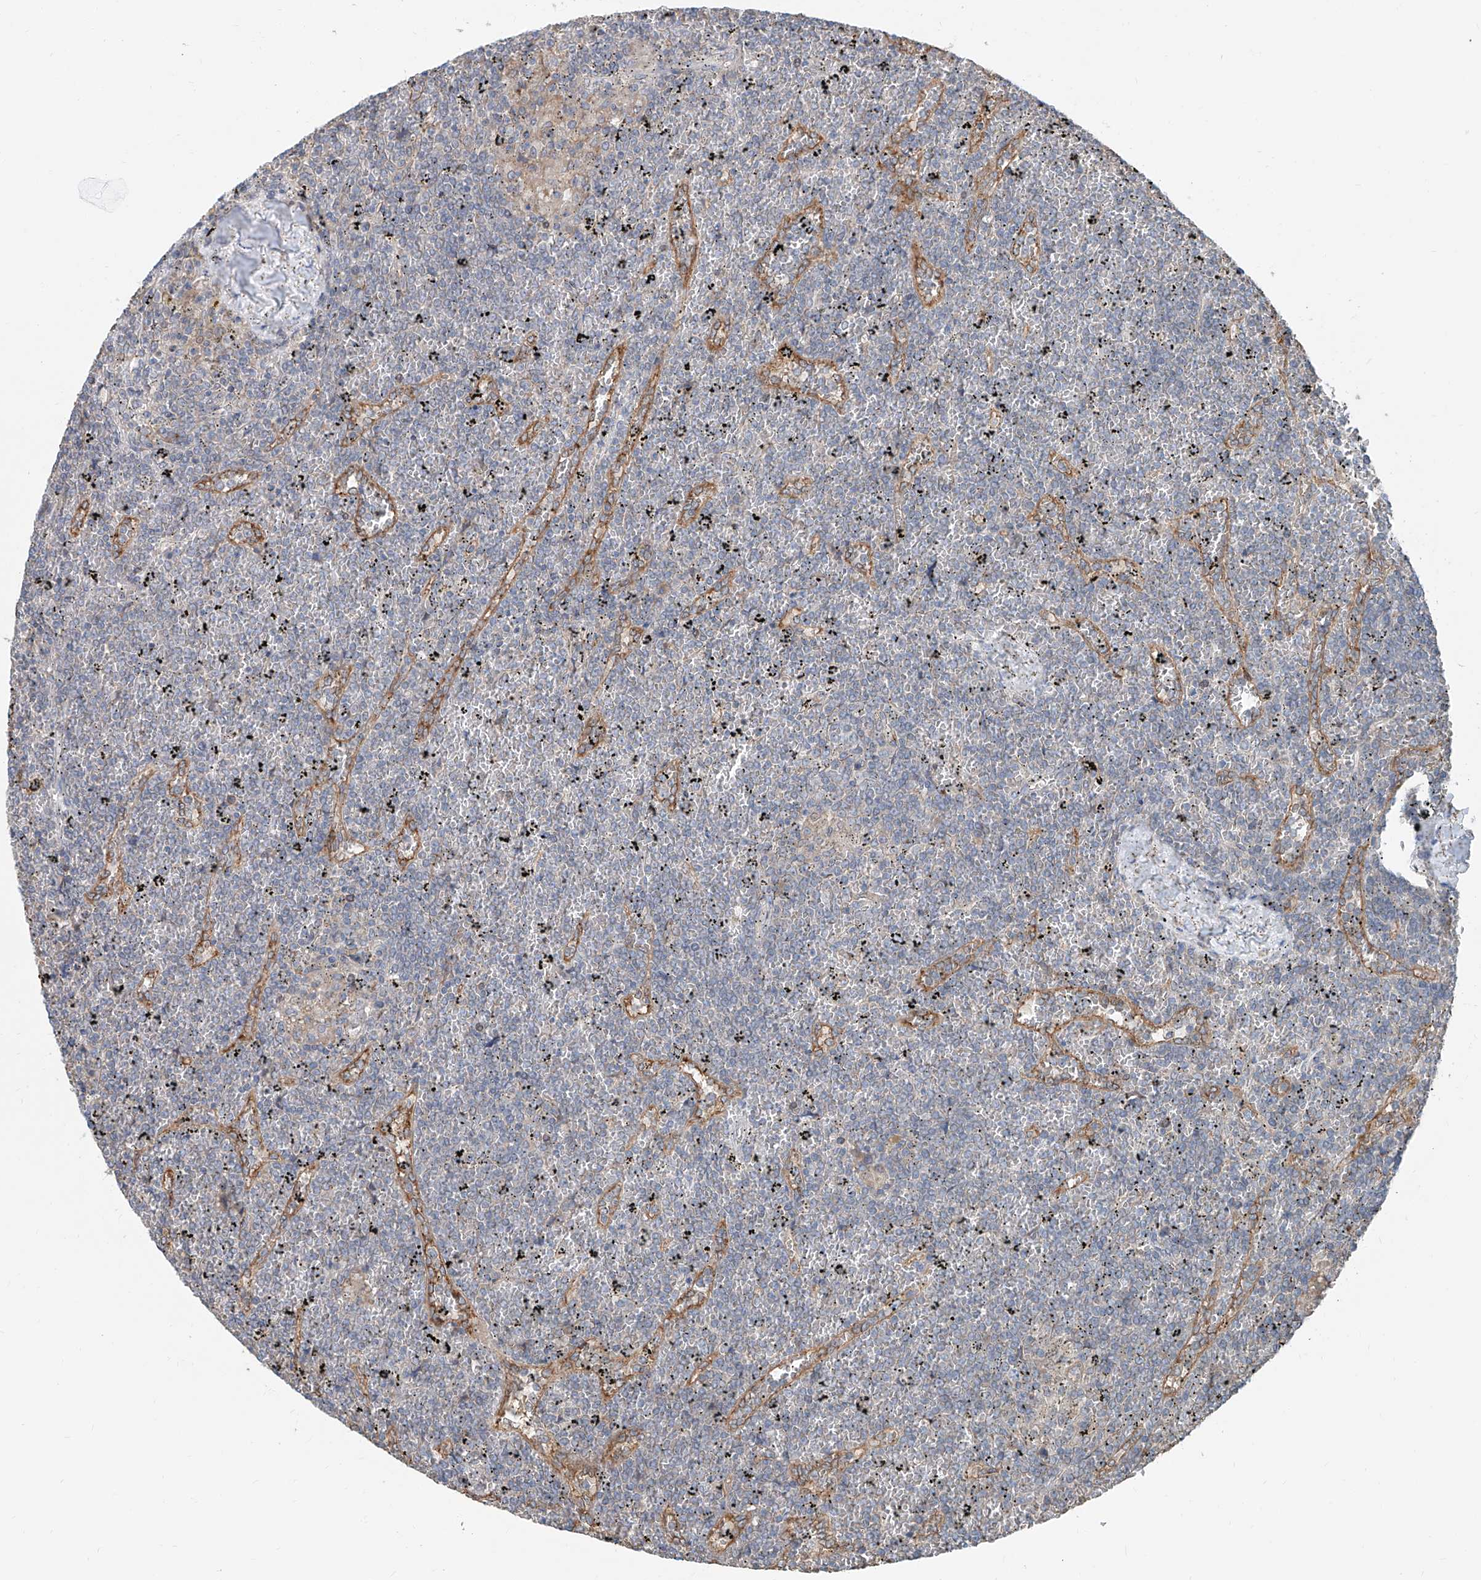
{"staining": {"intensity": "negative", "quantity": "none", "location": "none"}, "tissue": "lymphoma", "cell_type": "Tumor cells", "image_type": "cancer", "snomed": [{"axis": "morphology", "description": "Malignant lymphoma, non-Hodgkin's type, Low grade"}, {"axis": "topography", "description": "Spleen"}], "caption": "Photomicrograph shows no protein expression in tumor cells of low-grade malignant lymphoma, non-Hodgkin's type tissue.", "gene": "KCNK10", "patient": {"sex": "female", "age": 19}}